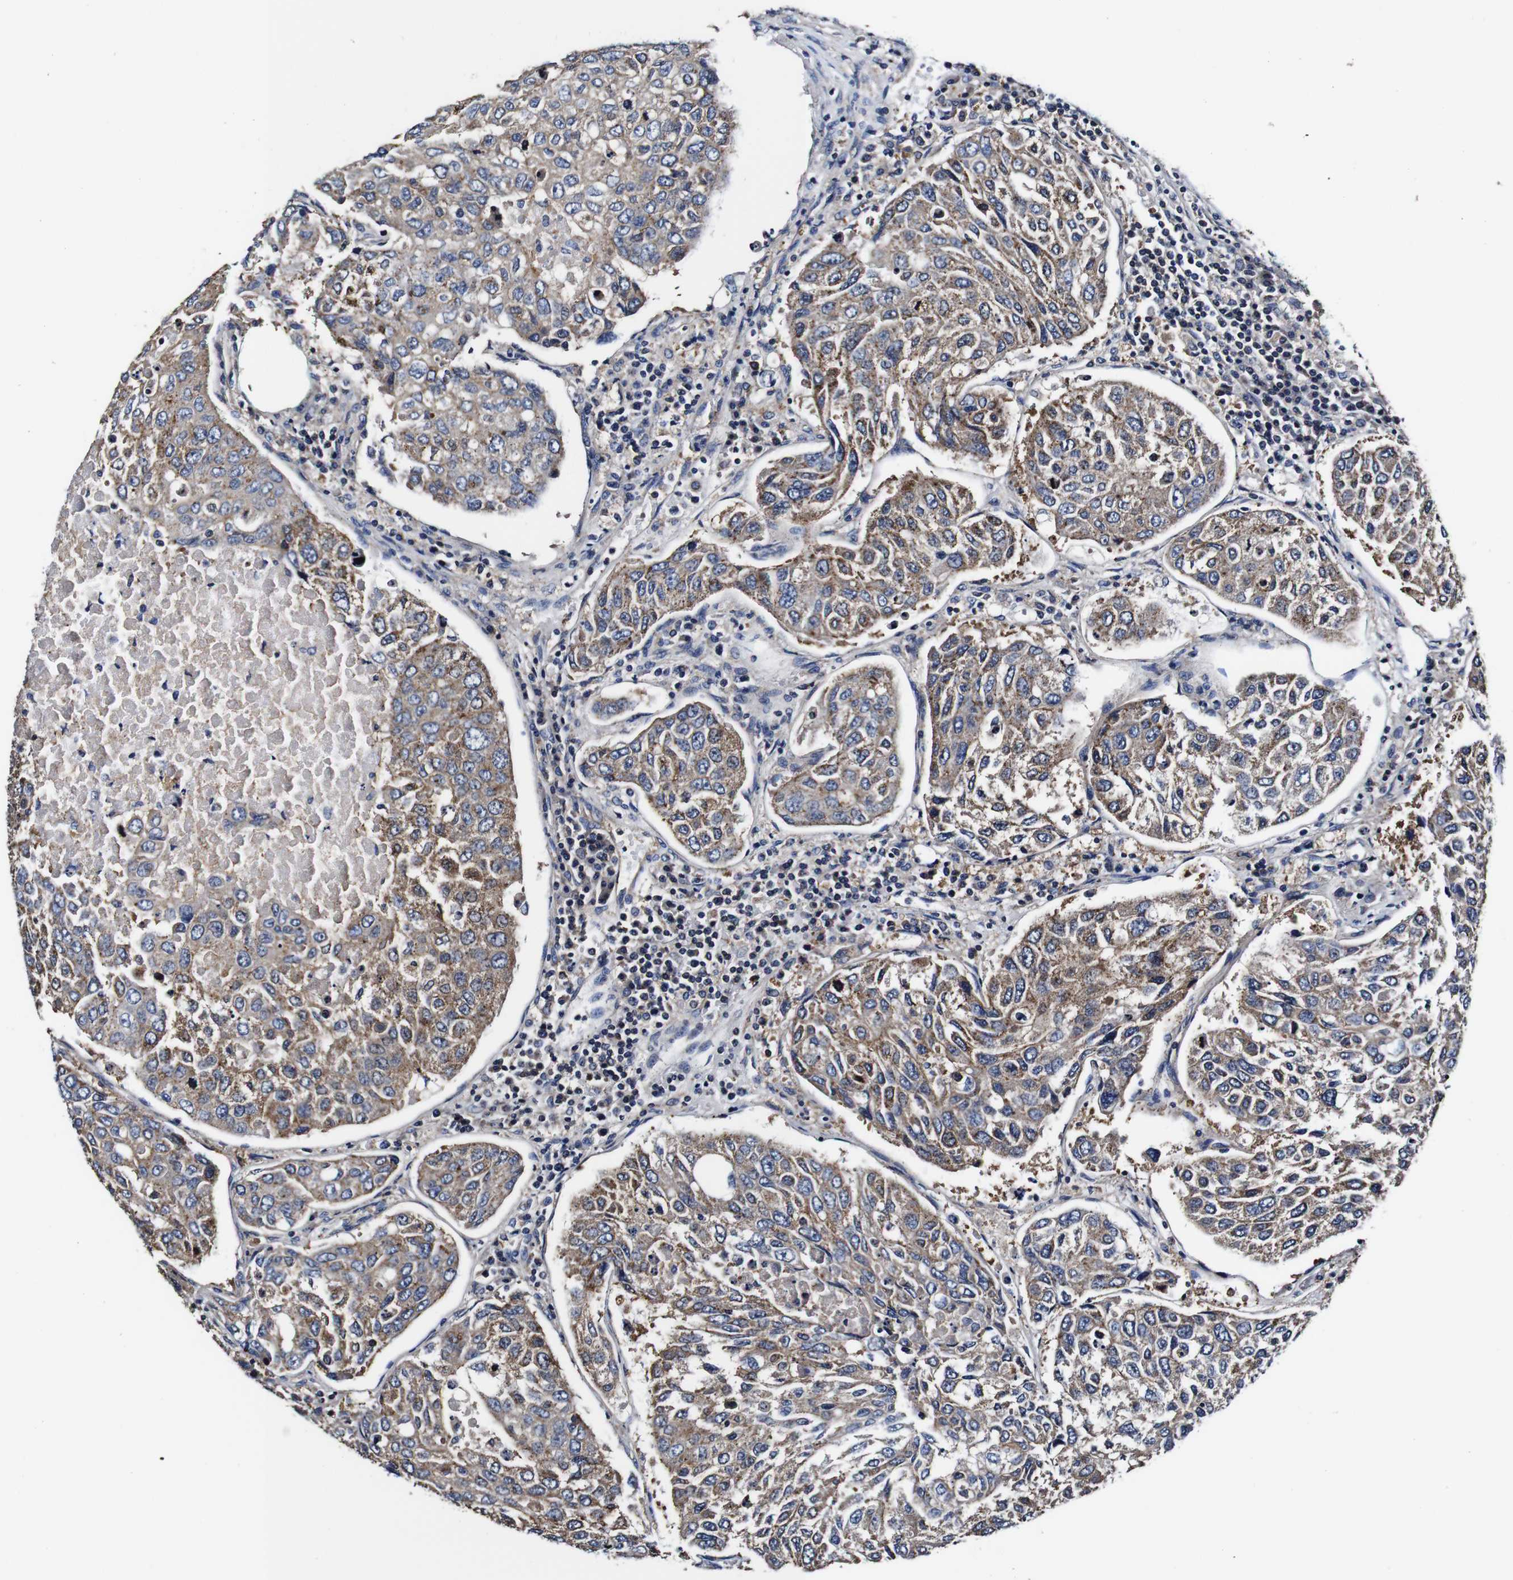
{"staining": {"intensity": "moderate", "quantity": "25%-75%", "location": "cytoplasmic/membranous"}, "tissue": "urothelial cancer", "cell_type": "Tumor cells", "image_type": "cancer", "snomed": [{"axis": "morphology", "description": "Urothelial carcinoma, High grade"}, {"axis": "topography", "description": "Lymph node"}, {"axis": "topography", "description": "Urinary bladder"}], "caption": "Urothelial cancer tissue shows moderate cytoplasmic/membranous positivity in approximately 25%-75% of tumor cells", "gene": "PDCD6IP", "patient": {"sex": "male", "age": 51}}